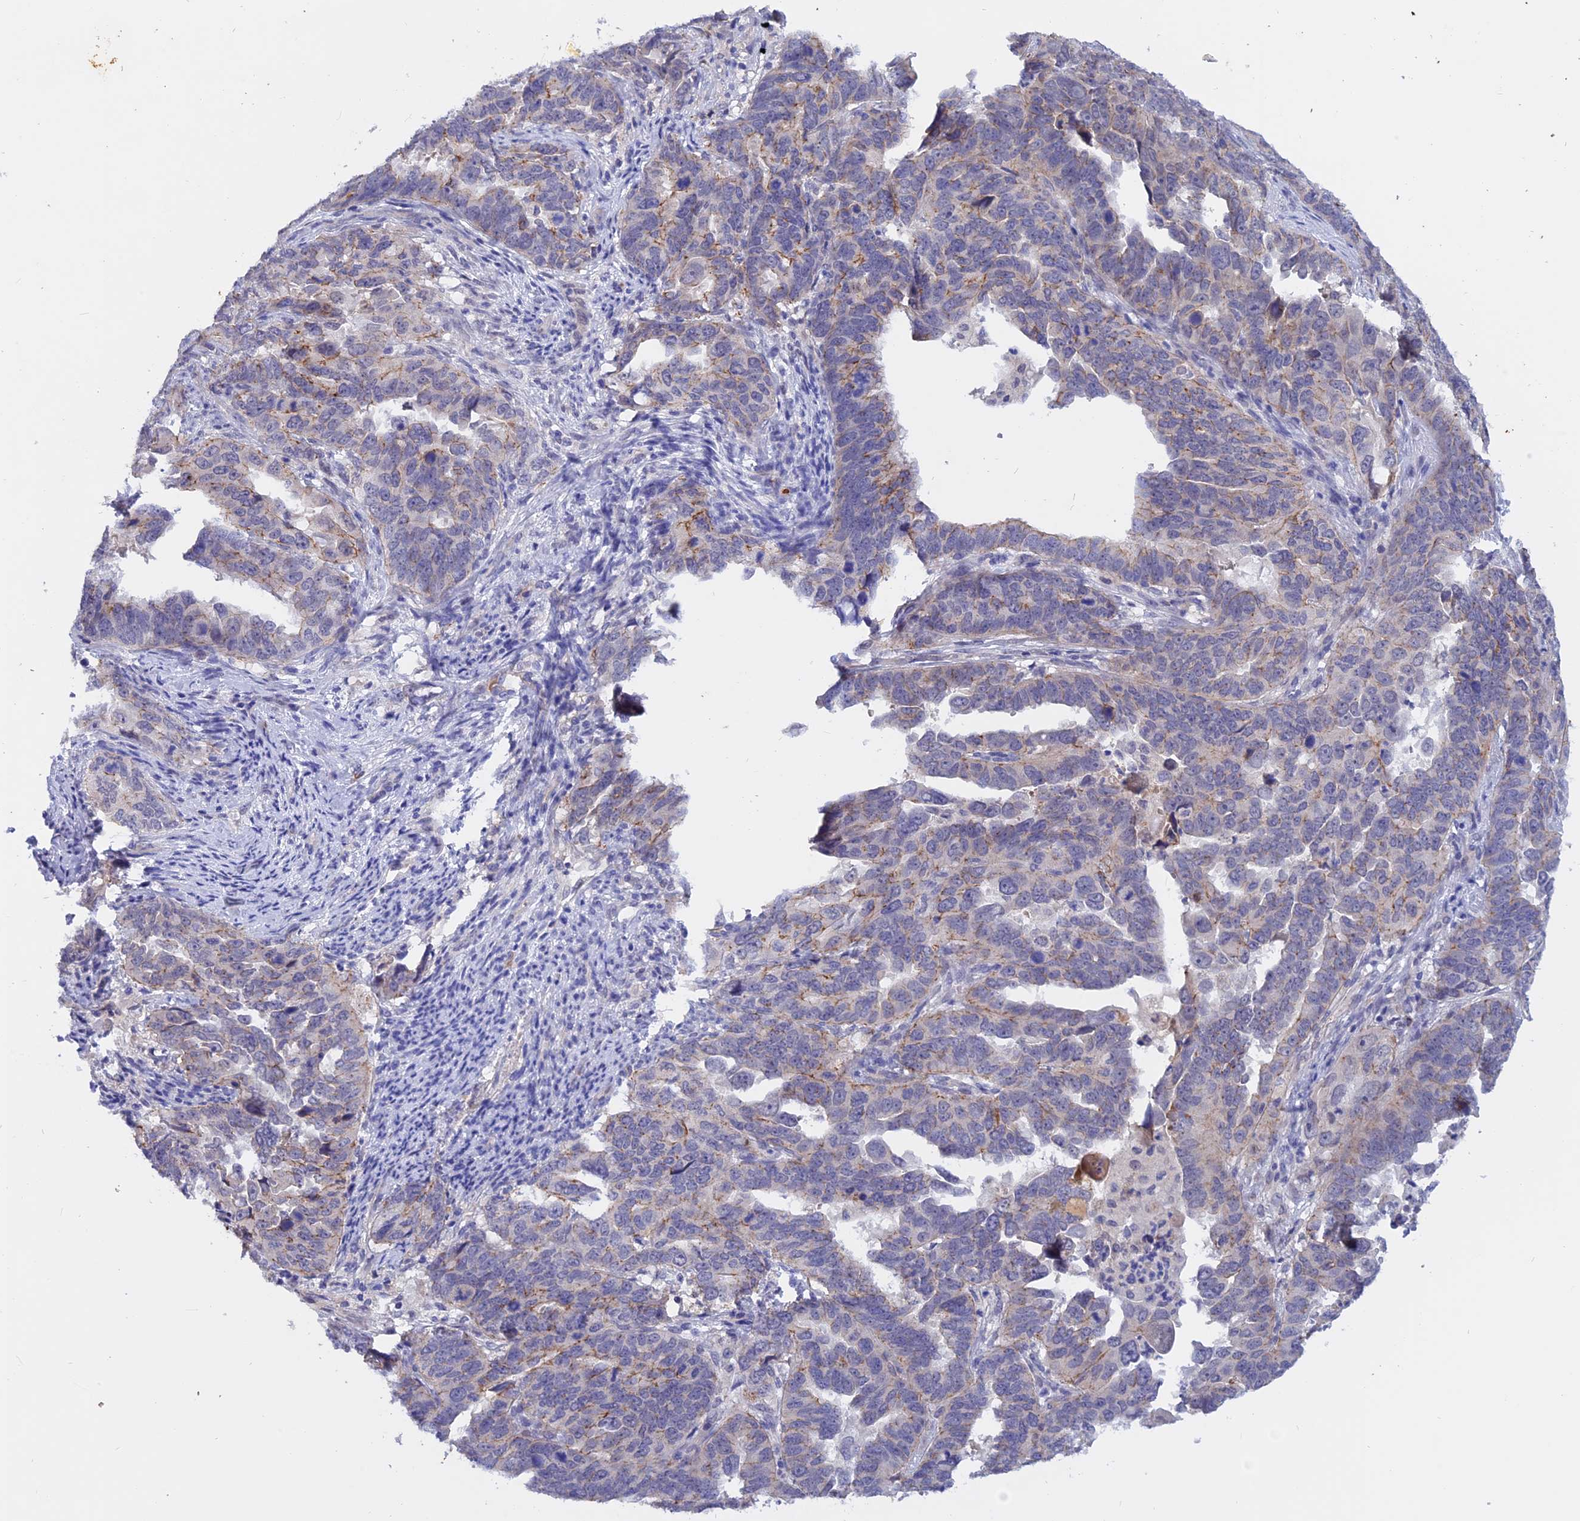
{"staining": {"intensity": "moderate", "quantity": "<25%", "location": "cytoplasmic/membranous"}, "tissue": "endometrial cancer", "cell_type": "Tumor cells", "image_type": "cancer", "snomed": [{"axis": "morphology", "description": "Adenocarcinoma, NOS"}, {"axis": "topography", "description": "Endometrium"}], "caption": "This micrograph reveals endometrial cancer (adenocarcinoma) stained with IHC to label a protein in brown. The cytoplasmic/membranous of tumor cells show moderate positivity for the protein. Nuclei are counter-stained blue.", "gene": "GK5", "patient": {"sex": "female", "age": 65}}